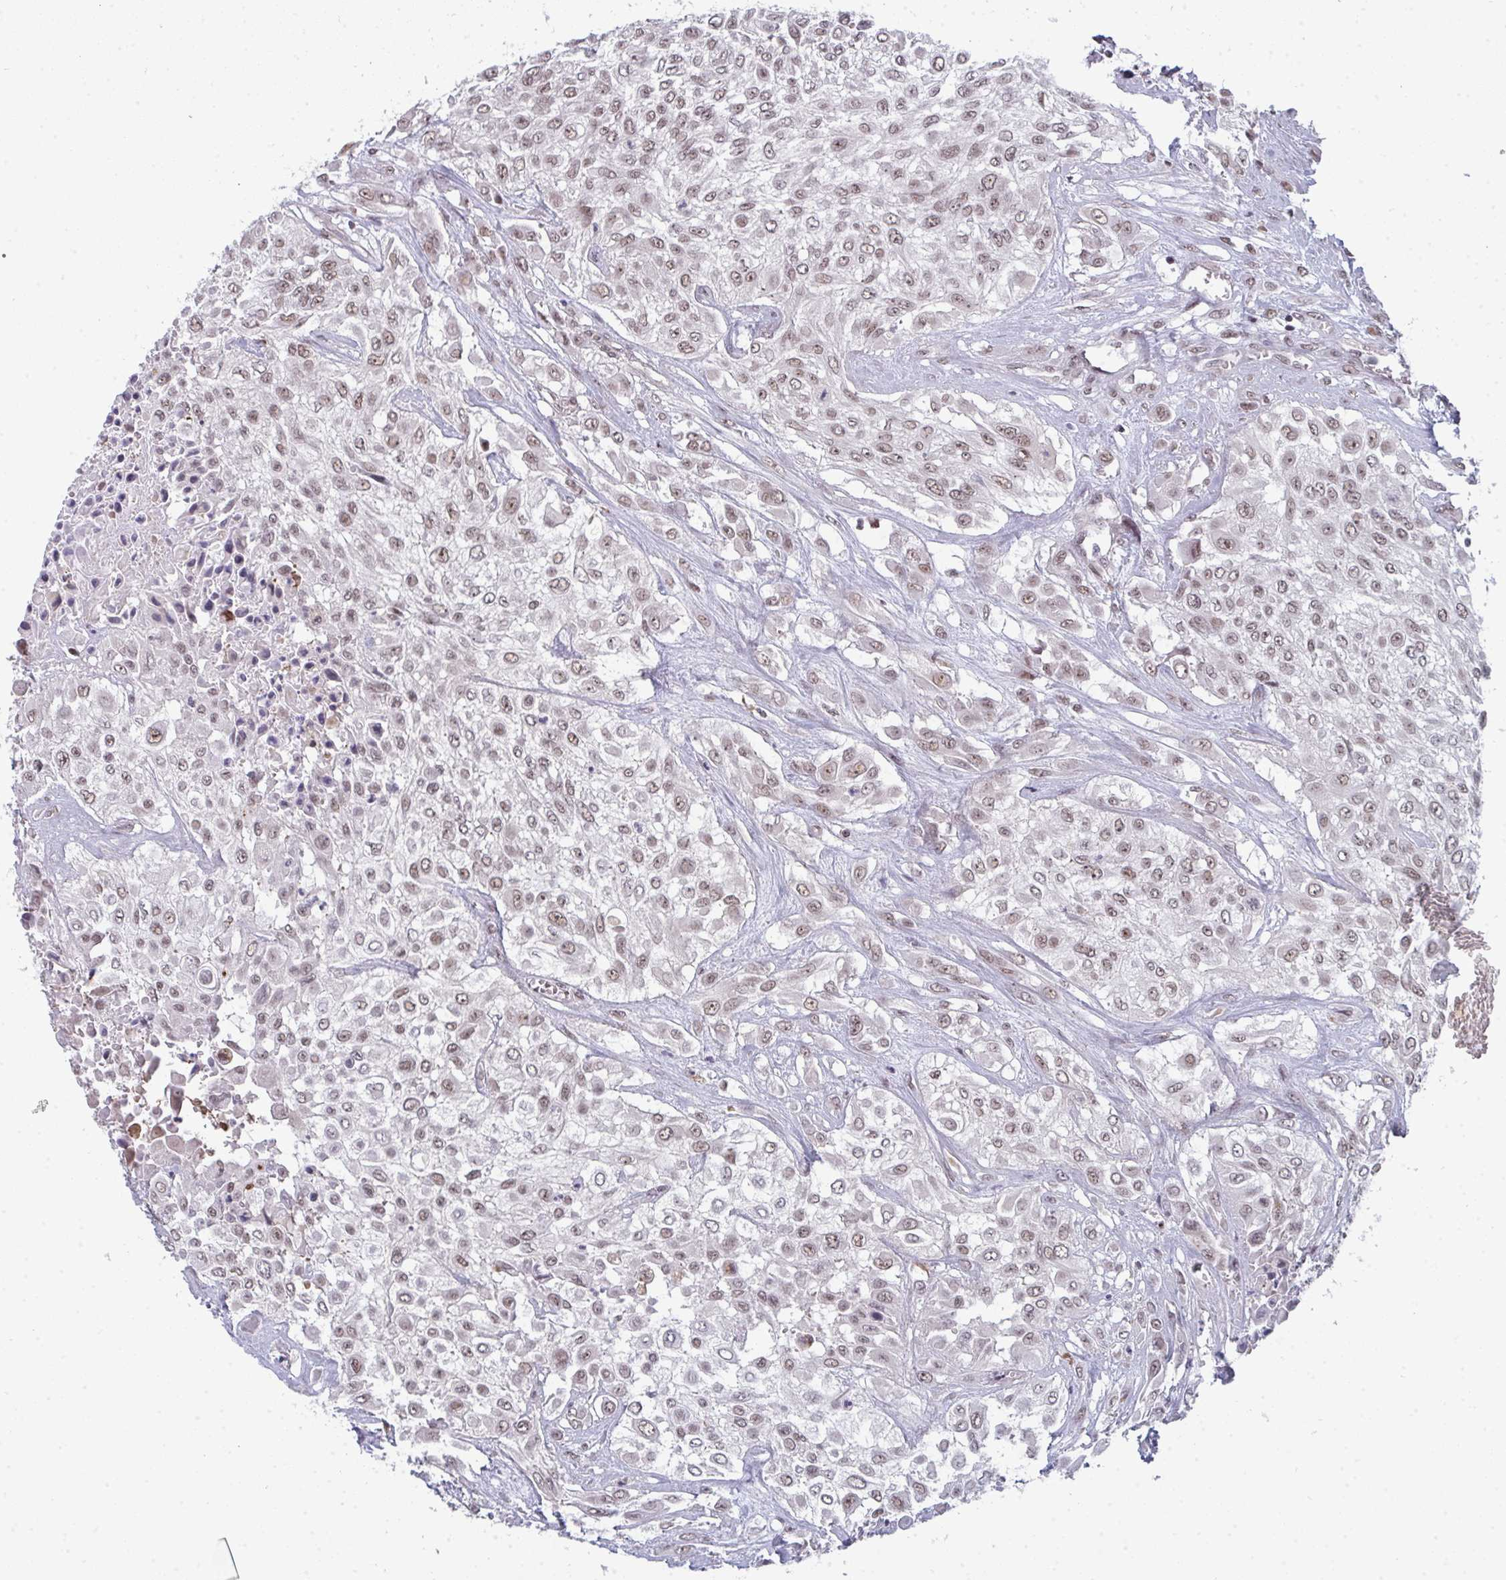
{"staining": {"intensity": "weak", "quantity": ">75%", "location": "nuclear"}, "tissue": "urothelial cancer", "cell_type": "Tumor cells", "image_type": "cancer", "snomed": [{"axis": "morphology", "description": "Urothelial carcinoma, High grade"}, {"axis": "topography", "description": "Urinary bladder"}], "caption": "A histopathology image of urothelial carcinoma (high-grade) stained for a protein shows weak nuclear brown staining in tumor cells.", "gene": "ATF1", "patient": {"sex": "male", "age": 57}}